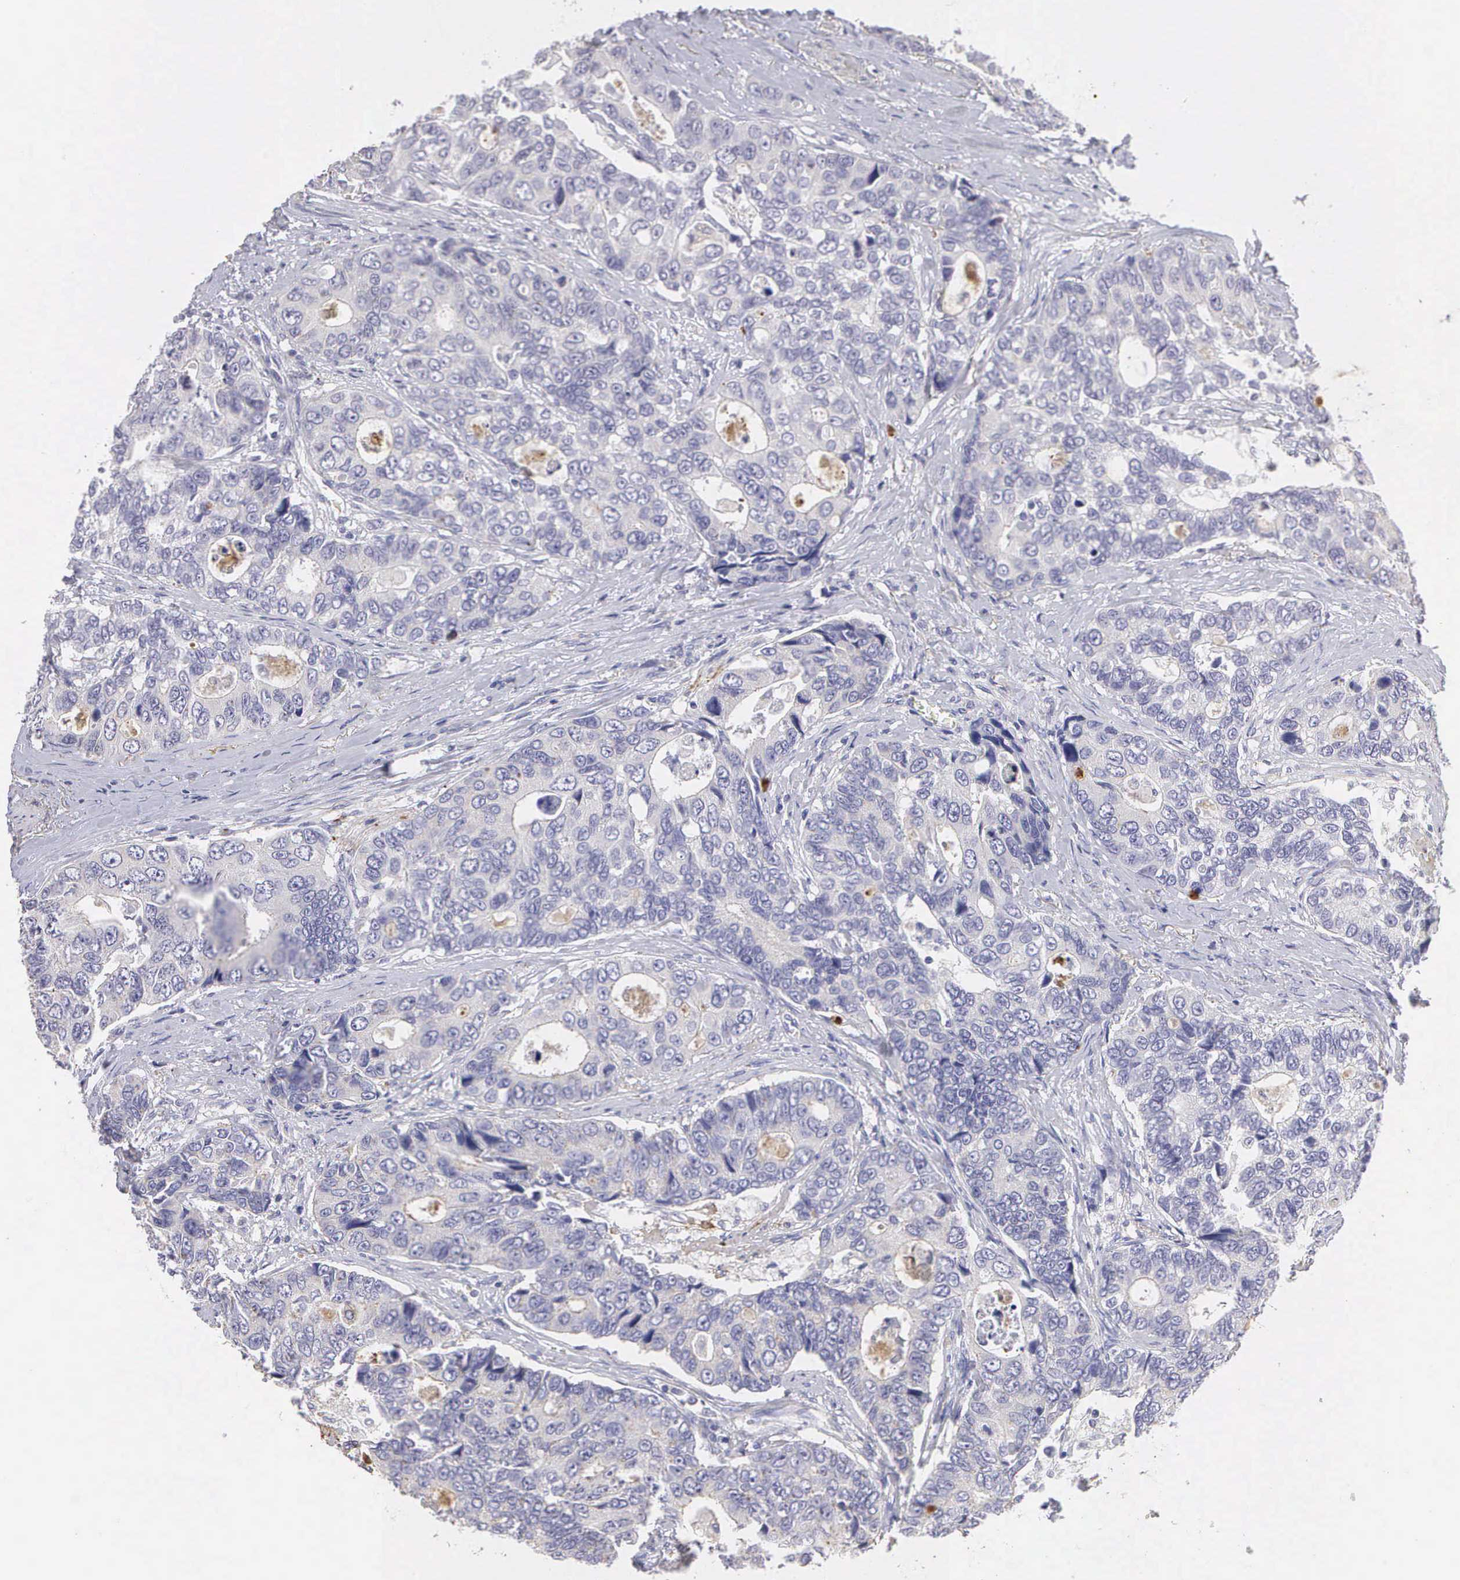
{"staining": {"intensity": "negative", "quantity": "none", "location": "none"}, "tissue": "colorectal cancer", "cell_type": "Tumor cells", "image_type": "cancer", "snomed": [{"axis": "morphology", "description": "Adenocarcinoma, NOS"}, {"axis": "topography", "description": "Rectum"}], "caption": "Tumor cells show no significant positivity in adenocarcinoma (colorectal). The staining is performed using DAB brown chromogen with nuclei counter-stained in using hematoxylin.", "gene": "CLU", "patient": {"sex": "female", "age": 67}}